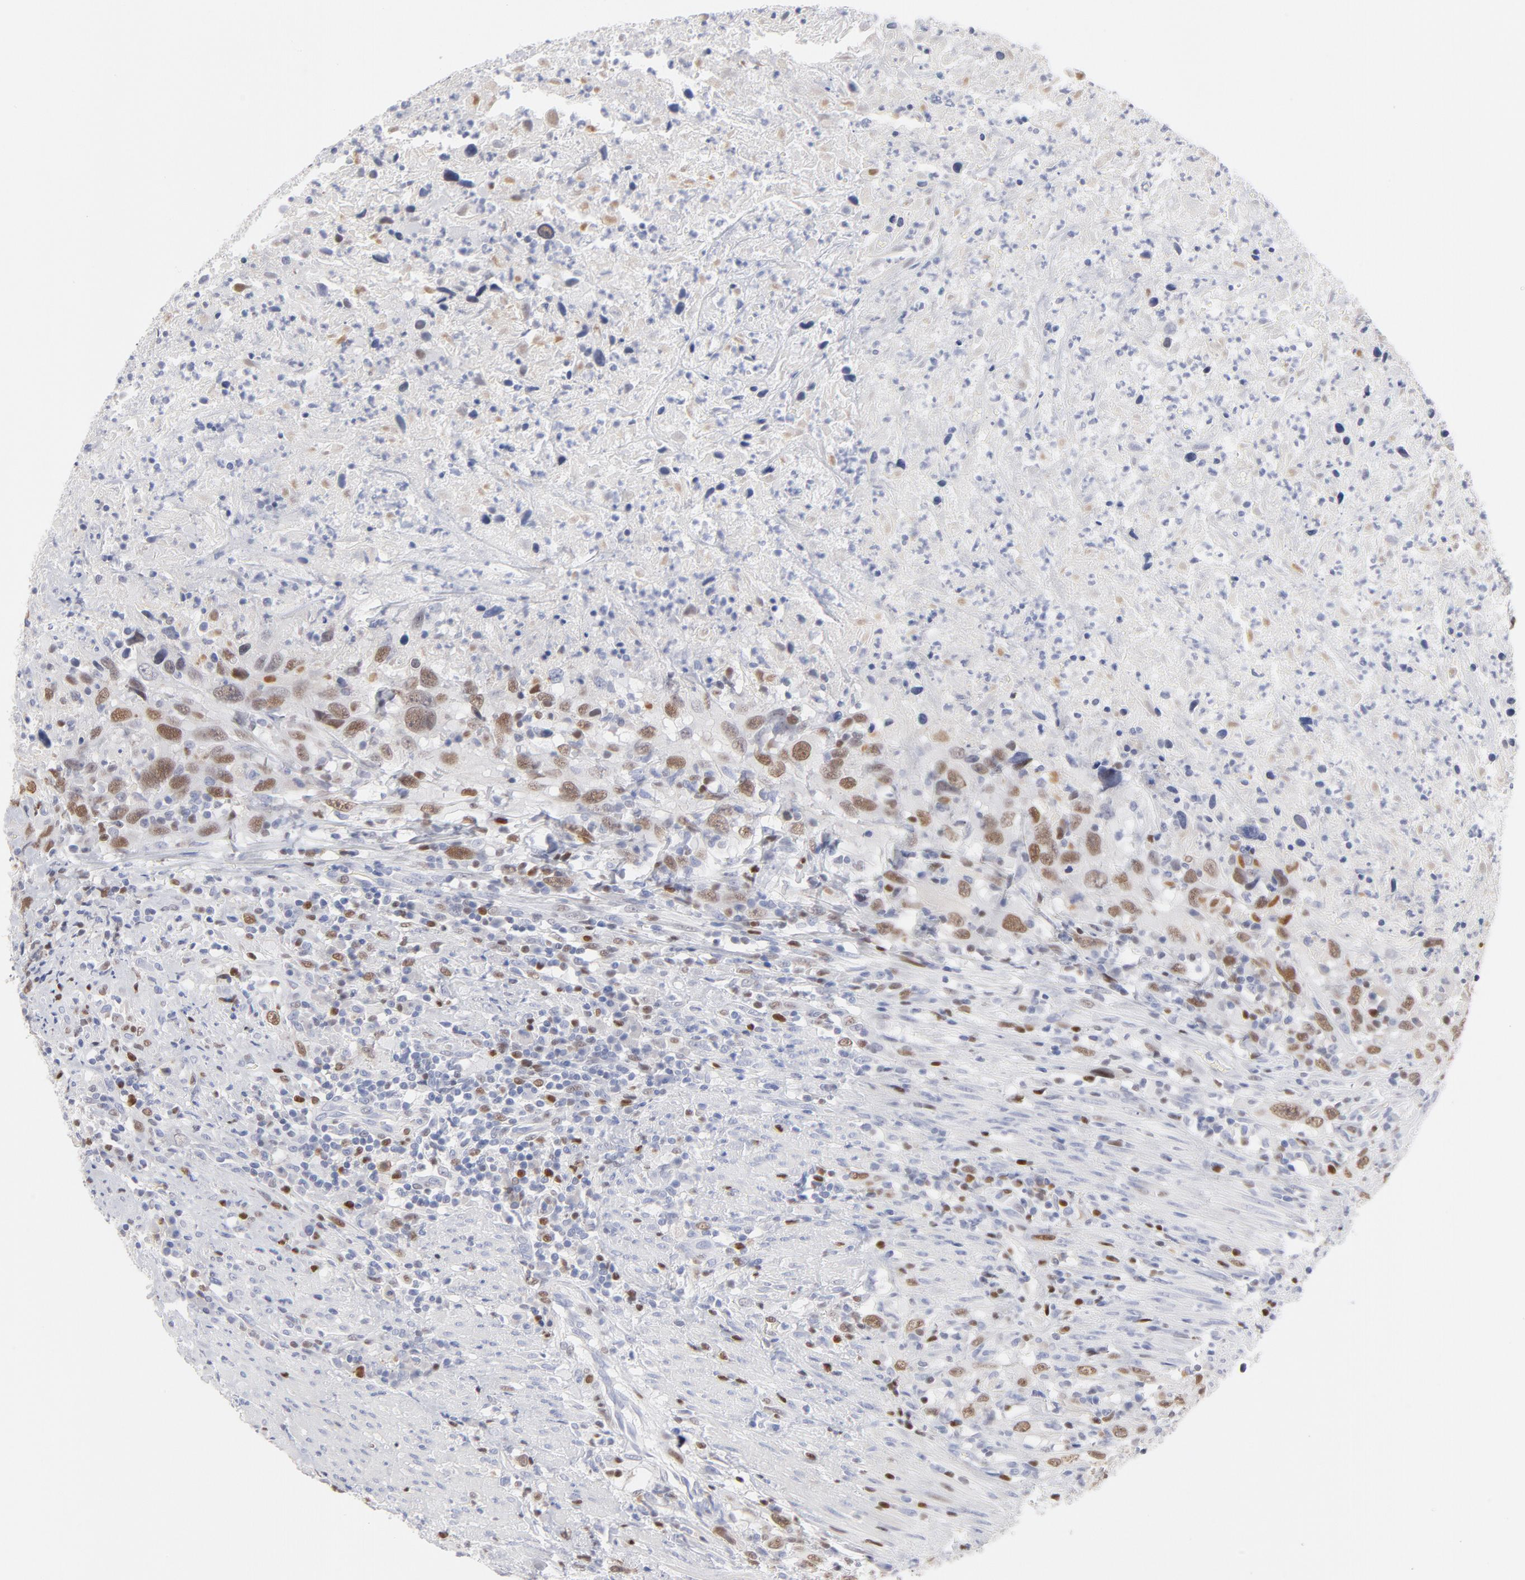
{"staining": {"intensity": "moderate", "quantity": ">75%", "location": "nuclear"}, "tissue": "urothelial cancer", "cell_type": "Tumor cells", "image_type": "cancer", "snomed": [{"axis": "morphology", "description": "Urothelial carcinoma, High grade"}, {"axis": "topography", "description": "Urinary bladder"}], "caption": "A brown stain highlights moderate nuclear expression of a protein in urothelial cancer tumor cells.", "gene": "MCM7", "patient": {"sex": "male", "age": 61}}